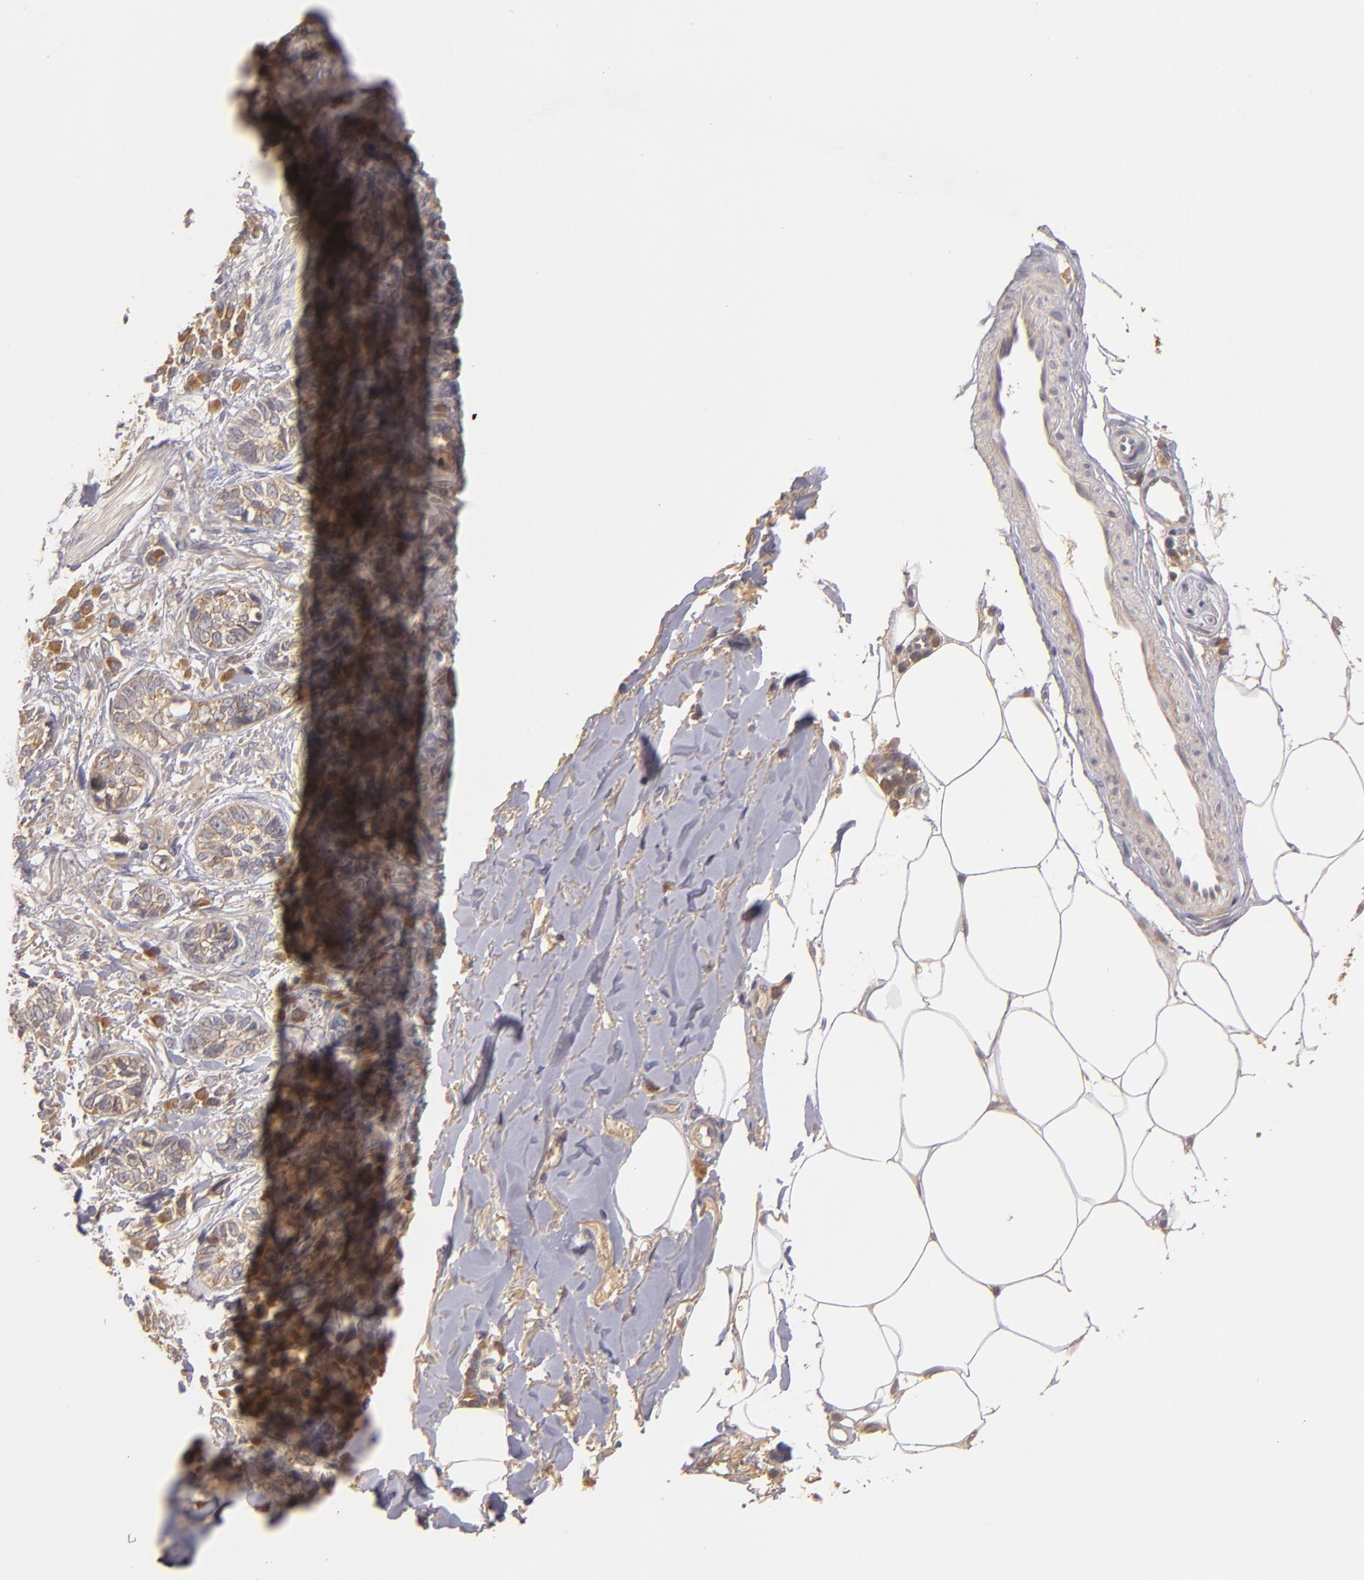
{"staining": {"intensity": "moderate", "quantity": ">75%", "location": "cytoplasmic/membranous"}, "tissue": "skin cancer", "cell_type": "Tumor cells", "image_type": "cancer", "snomed": [{"axis": "morphology", "description": "Basal cell carcinoma"}, {"axis": "topography", "description": "Skin"}], "caption": "IHC histopathology image of skin basal cell carcinoma stained for a protein (brown), which demonstrates medium levels of moderate cytoplasmic/membranous positivity in about >75% of tumor cells.", "gene": "UPF3B", "patient": {"sex": "female", "age": 89}}